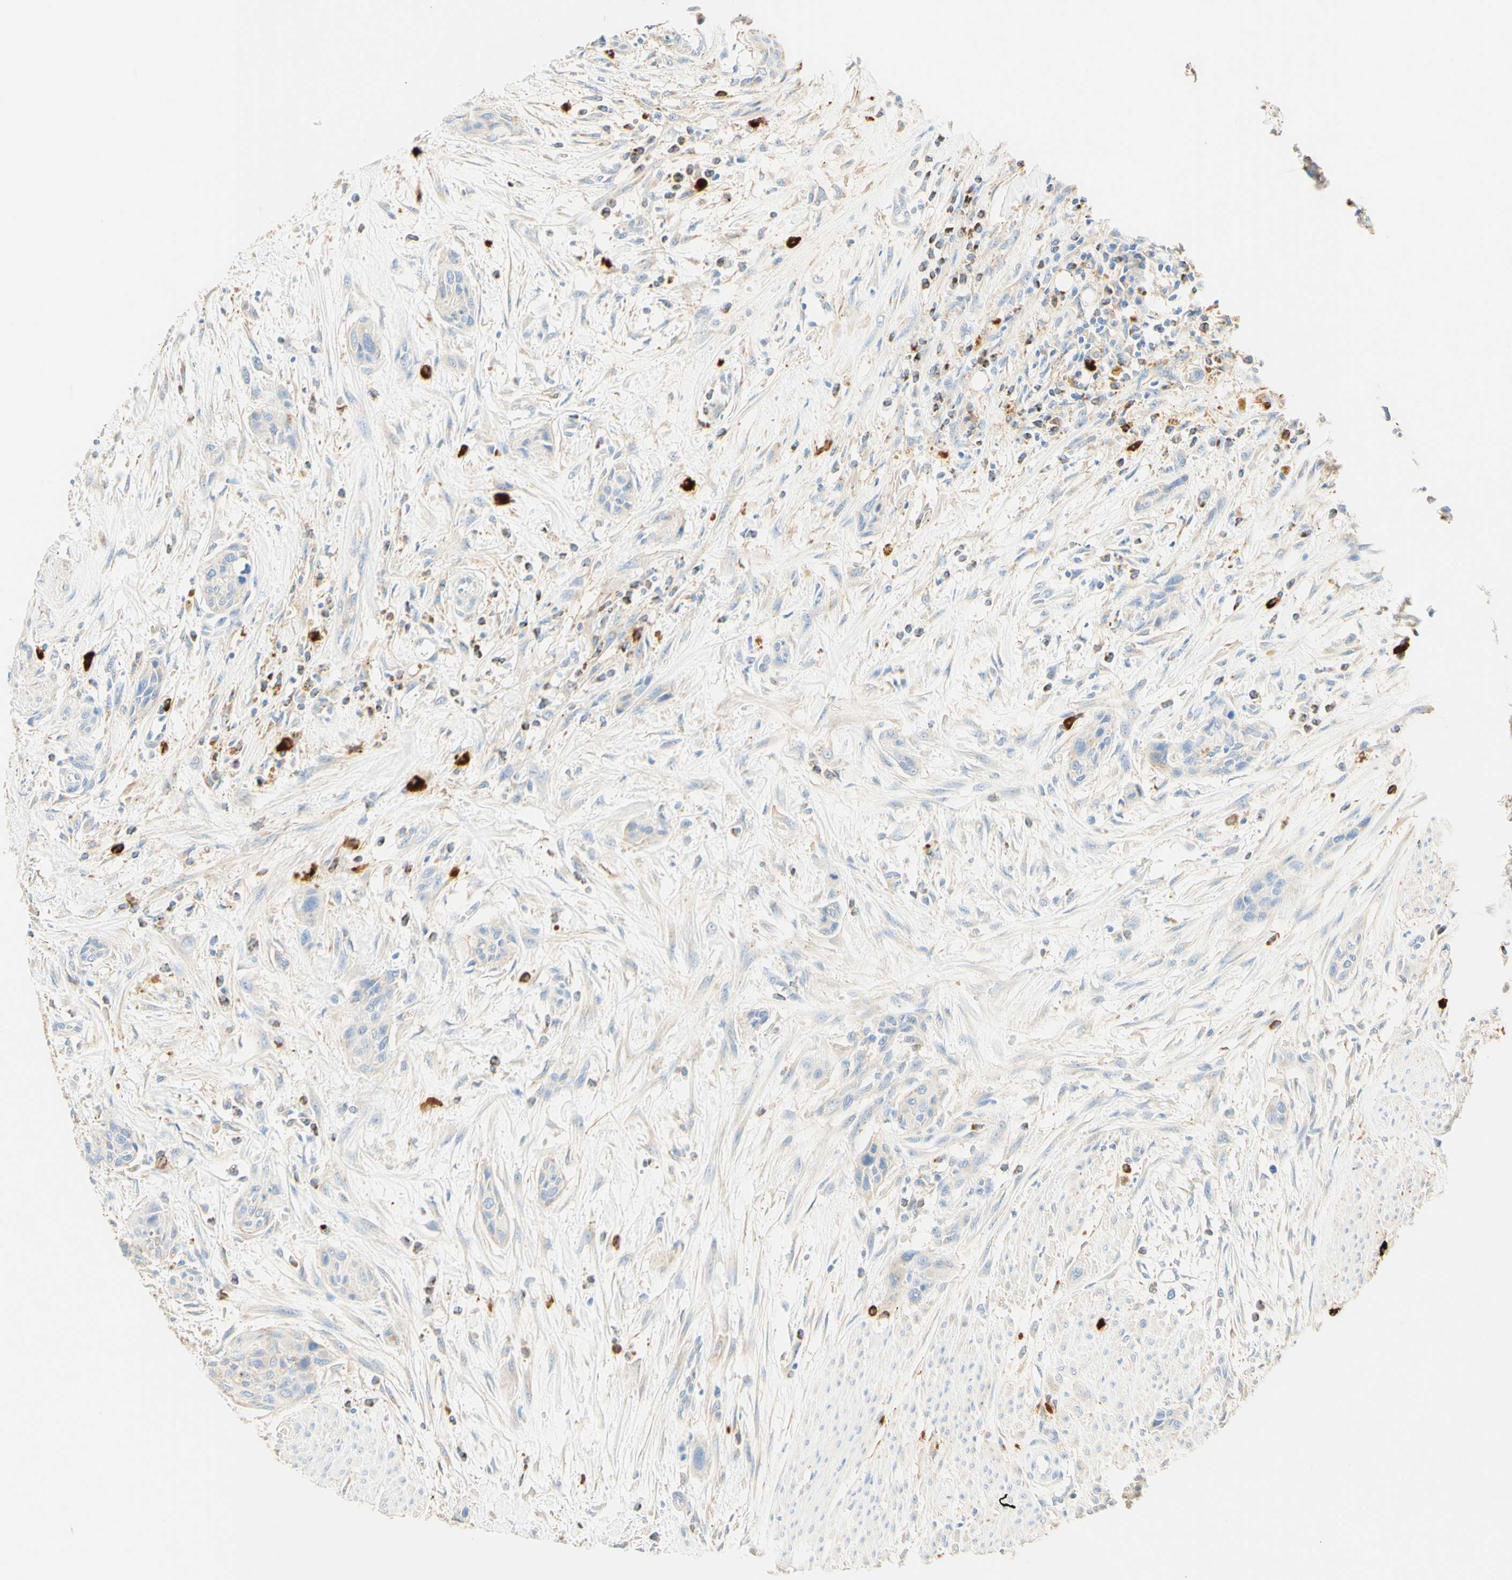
{"staining": {"intensity": "negative", "quantity": "none", "location": "none"}, "tissue": "urothelial cancer", "cell_type": "Tumor cells", "image_type": "cancer", "snomed": [{"axis": "morphology", "description": "Urothelial carcinoma, High grade"}, {"axis": "topography", "description": "Urinary bladder"}], "caption": "Tumor cells show no significant positivity in urothelial carcinoma (high-grade).", "gene": "CD63", "patient": {"sex": "male", "age": 35}}